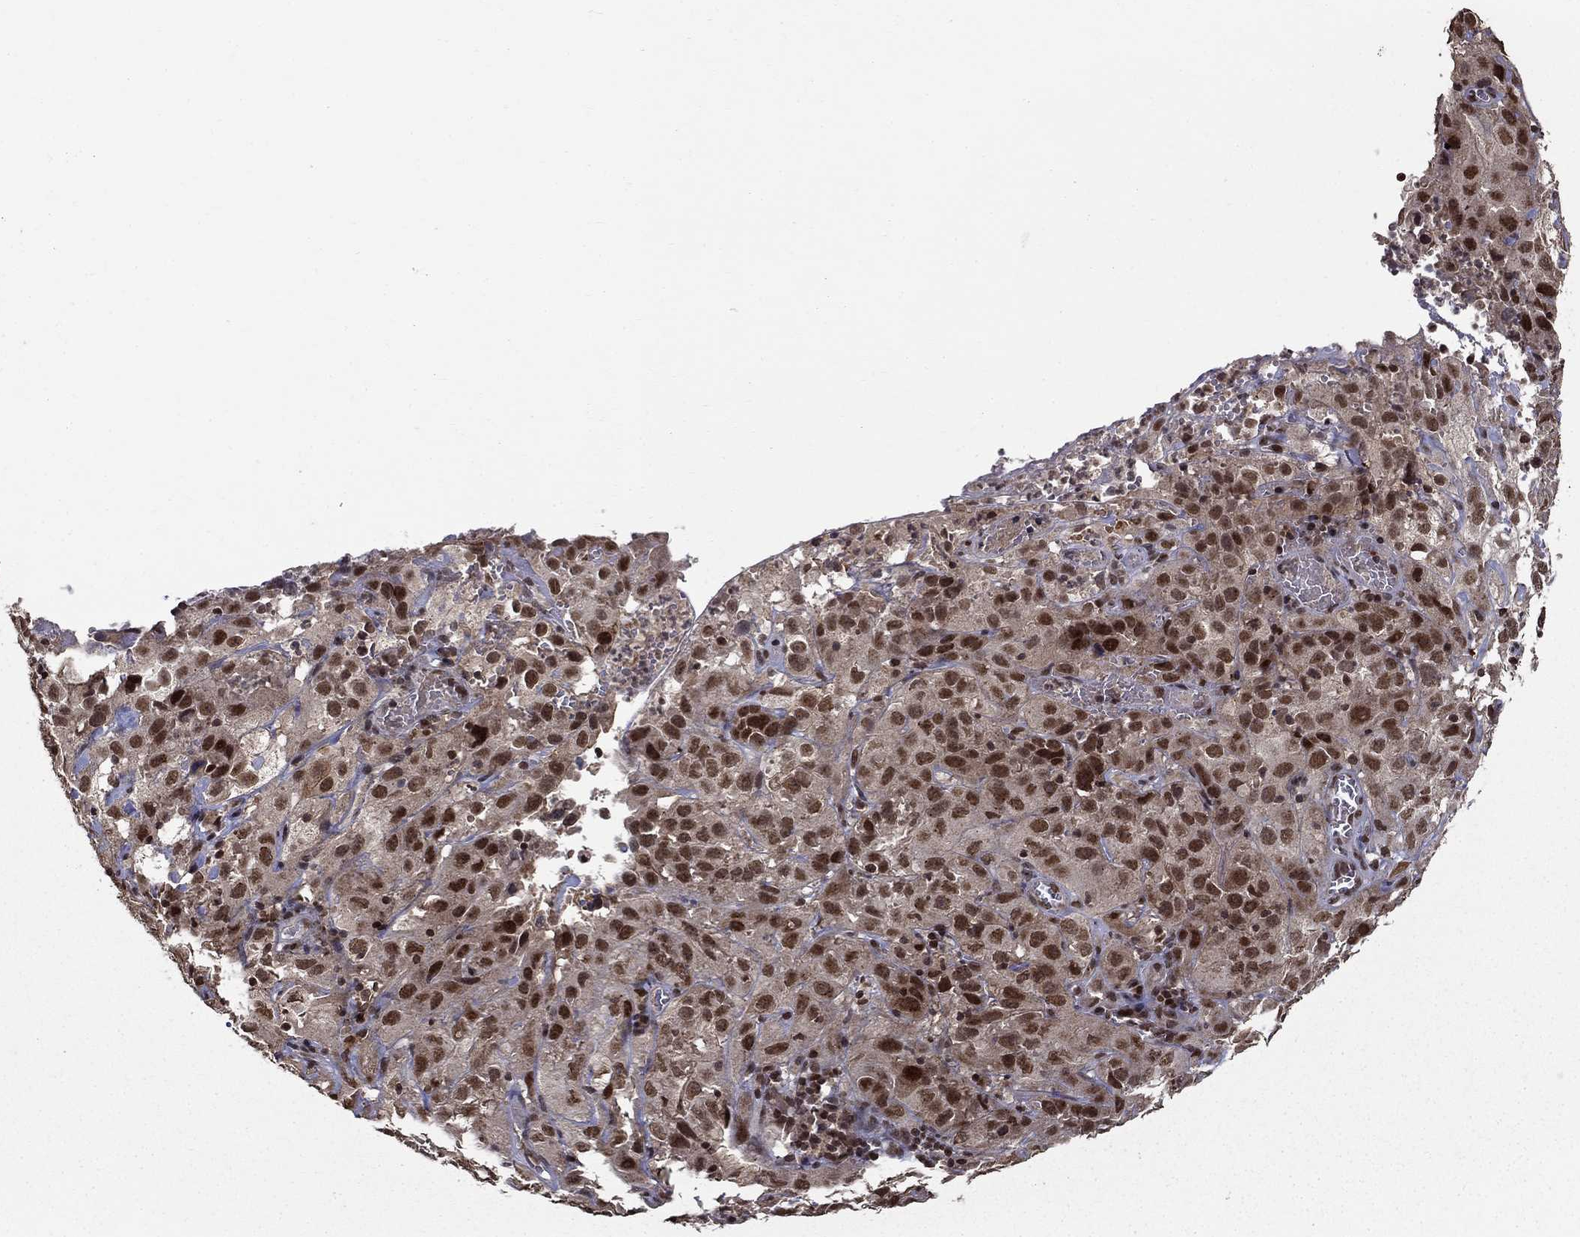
{"staining": {"intensity": "strong", "quantity": ">75%", "location": "nuclear"}, "tissue": "cervical cancer", "cell_type": "Tumor cells", "image_type": "cancer", "snomed": [{"axis": "morphology", "description": "Squamous cell carcinoma, NOS"}, {"axis": "topography", "description": "Cervix"}], "caption": "Protein staining displays strong nuclear positivity in approximately >75% of tumor cells in cervical squamous cell carcinoma. (DAB (3,3'-diaminobenzidine) IHC, brown staining for protein, blue staining for nuclei).", "gene": "CDCA7L", "patient": {"sex": "female", "age": 32}}